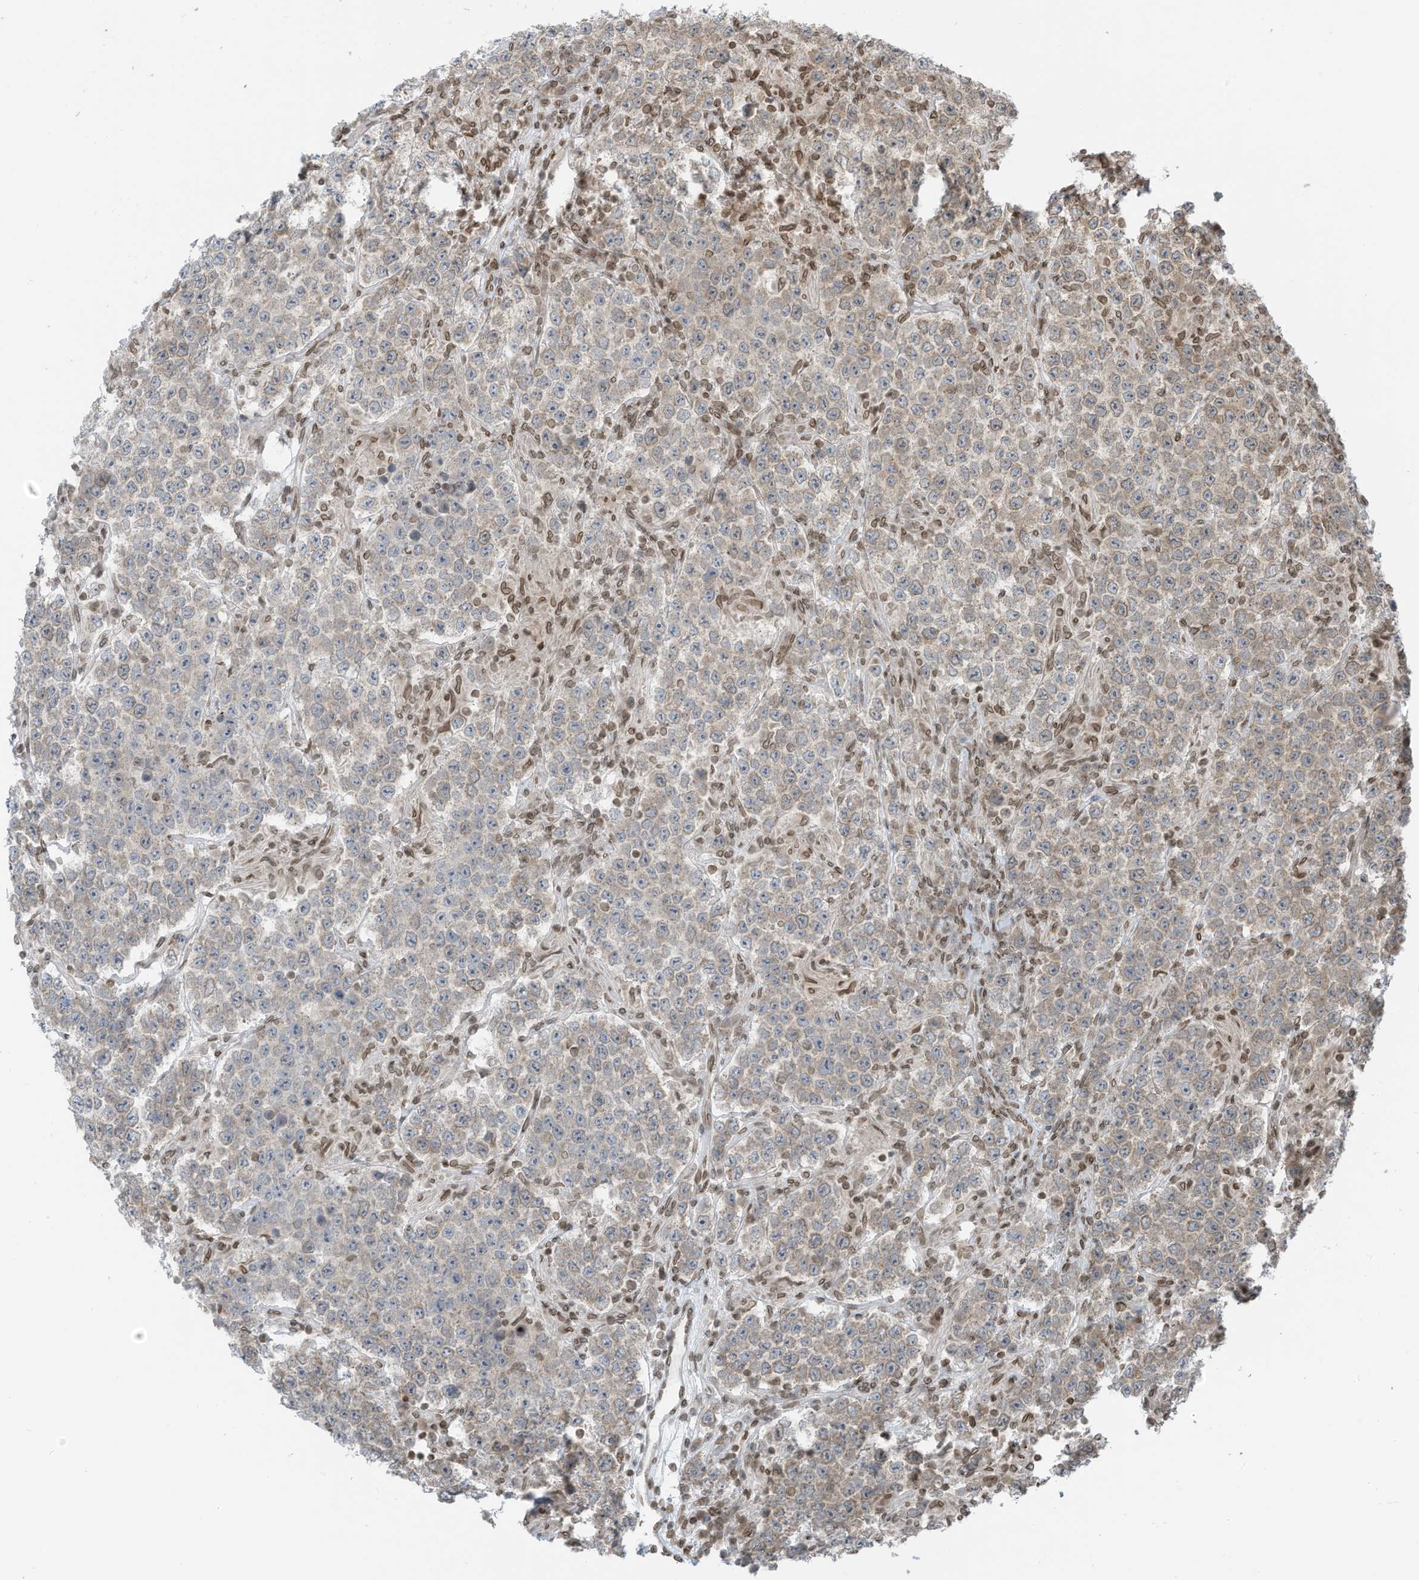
{"staining": {"intensity": "weak", "quantity": "<25%", "location": "cytoplasmic/membranous,nuclear"}, "tissue": "testis cancer", "cell_type": "Tumor cells", "image_type": "cancer", "snomed": [{"axis": "morphology", "description": "Normal tissue, NOS"}, {"axis": "morphology", "description": "Urothelial carcinoma, High grade"}, {"axis": "morphology", "description": "Seminoma, NOS"}, {"axis": "morphology", "description": "Carcinoma, Embryonal, NOS"}, {"axis": "topography", "description": "Urinary bladder"}, {"axis": "topography", "description": "Testis"}], "caption": "High power microscopy image of an immunohistochemistry histopathology image of testis cancer, revealing no significant positivity in tumor cells.", "gene": "RABL3", "patient": {"sex": "male", "age": 41}}